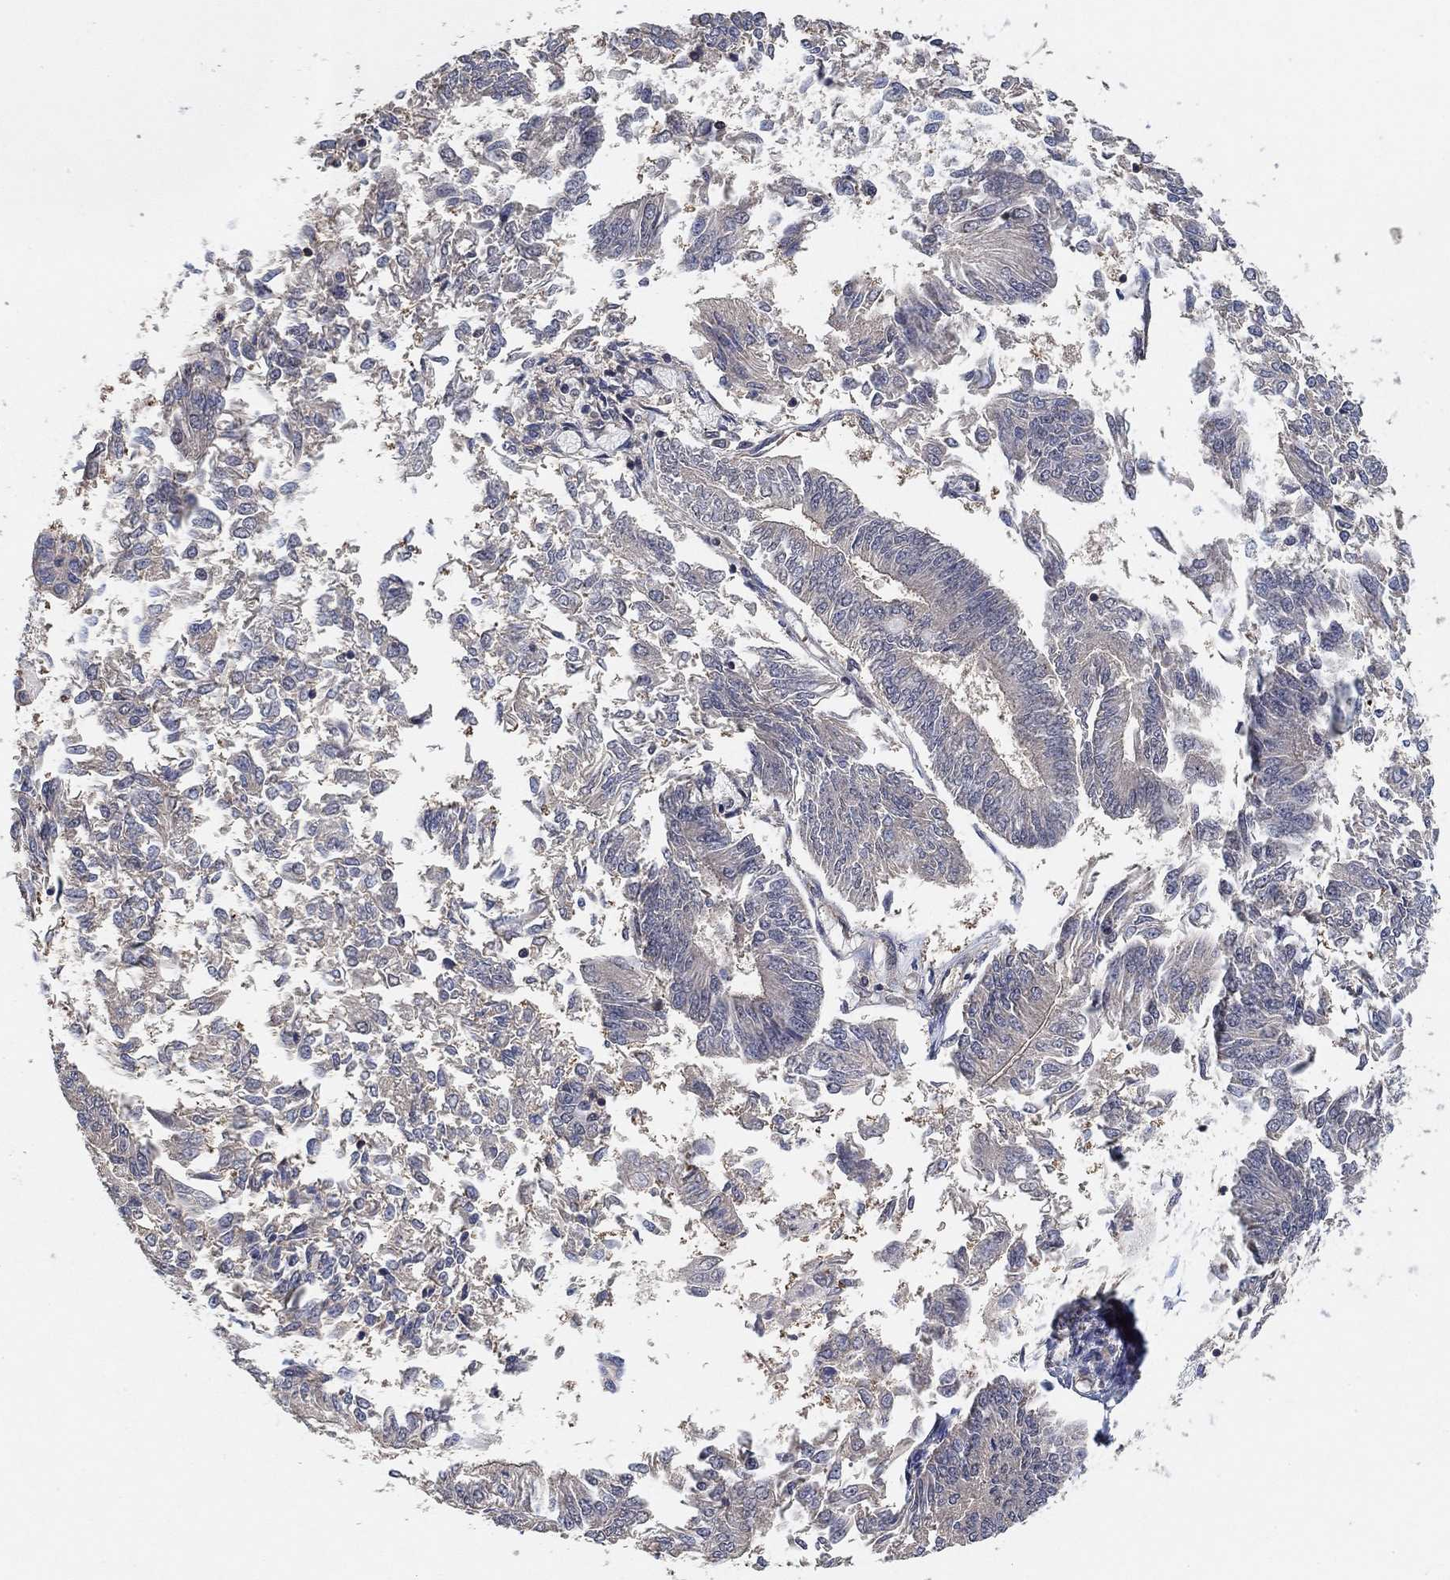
{"staining": {"intensity": "negative", "quantity": "none", "location": "none"}, "tissue": "endometrial cancer", "cell_type": "Tumor cells", "image_type": "cancer", "snomed": [{"axis": "morphology", "description": "Adenocarcinoma, NOS"}, {"axis": "topography", "description": "Endometrium"}], "caption": "Adenocarcinoma (endometrial) stained for a protein using IHC shows no expression tumor cells.", "gene": "CCDC43", "patient": {"sex": "female", "age": 58}}